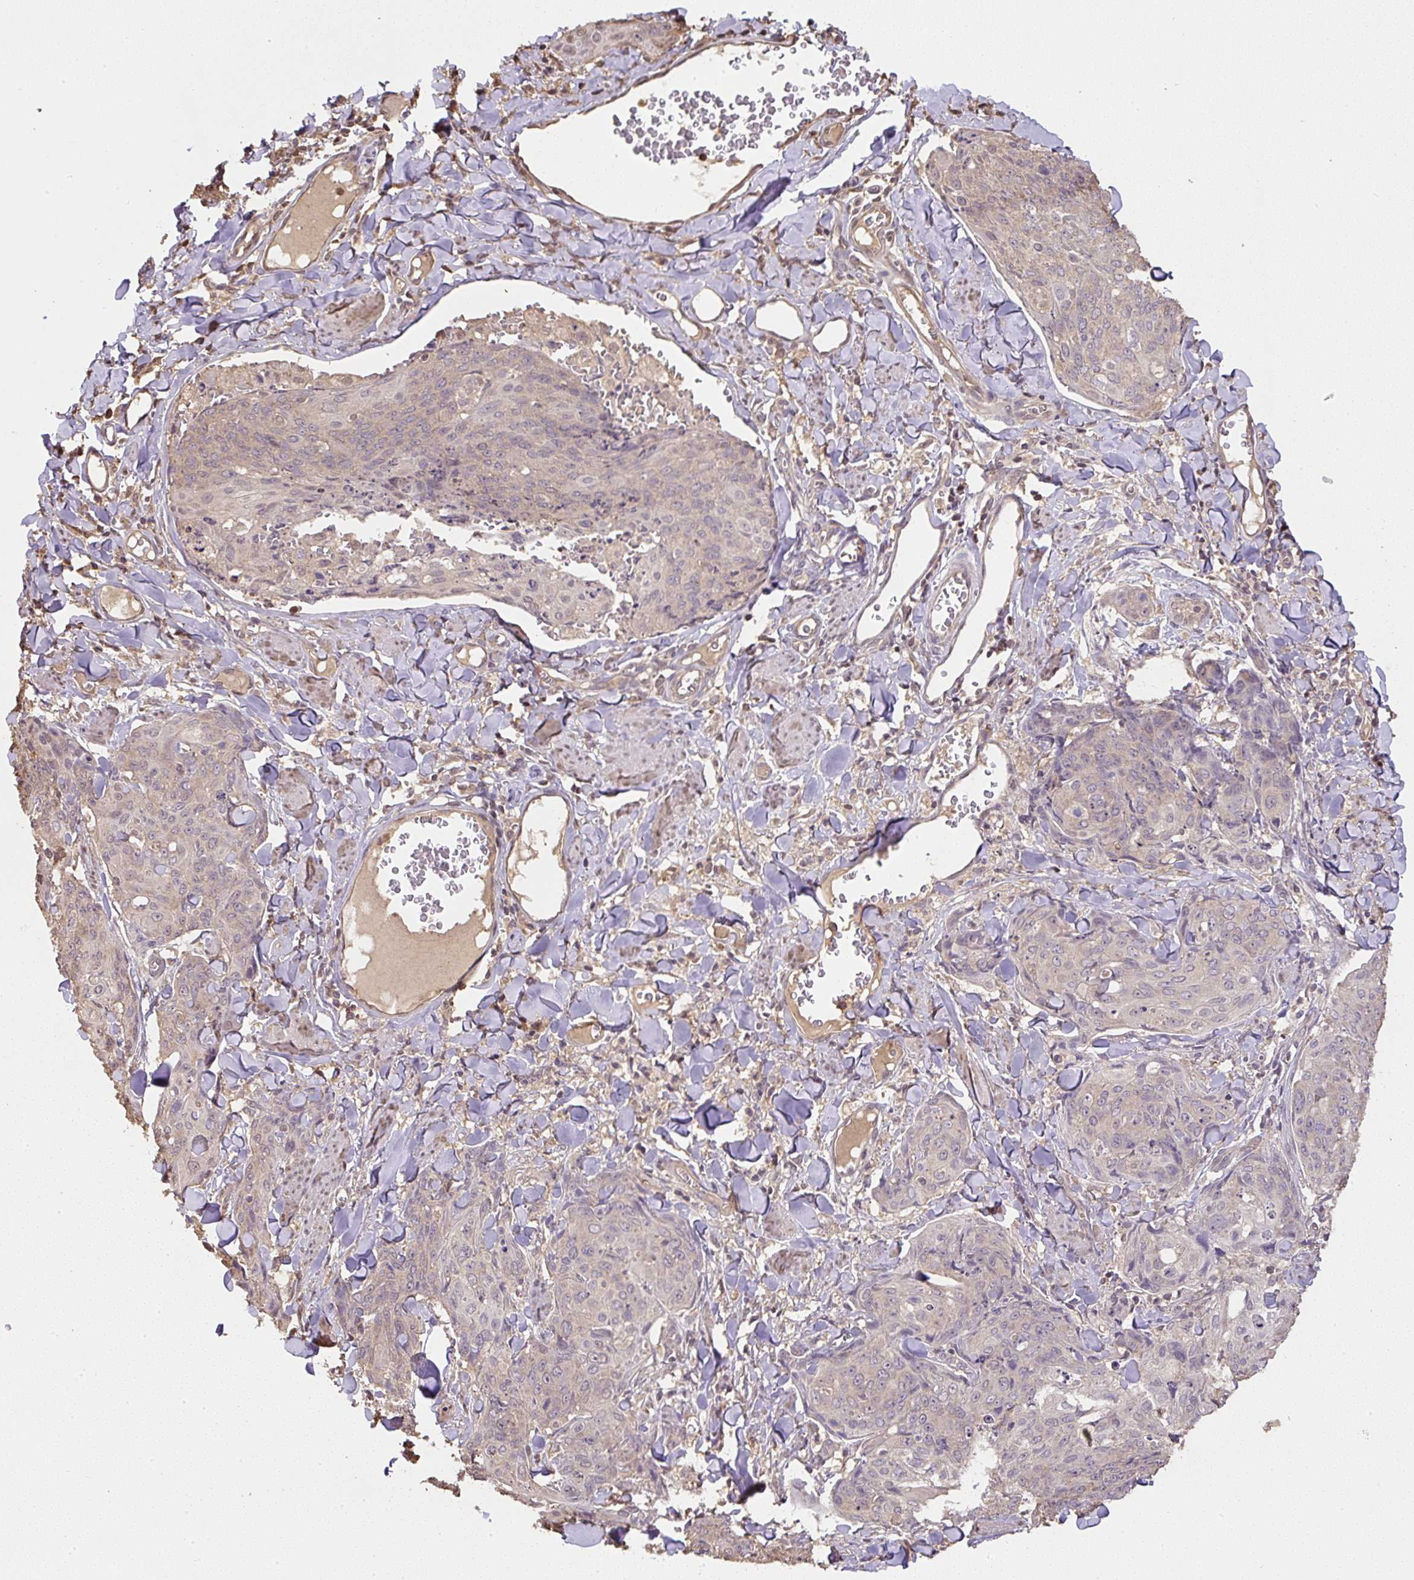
{"staining": {"intensity": "weak", "quantity": "<25%", "location": "cytoplasmic/membranous"}, "tissue": "skin cancer", "cell_type": "Tumor cells", "image_type": "cancer", "snomed": [{"axis": "morphology", "description": "Squamous cell carcinoma, NOS"}, {"axis": "topography", "description": "Skin"}, {"axis": "topography", "description": "Vulva"}], "caption": "Tumor cells are negative for protein expression in human skin cancer.", "gene": "TMEM170B", "patient": {"sex": "female", "age": 85}}